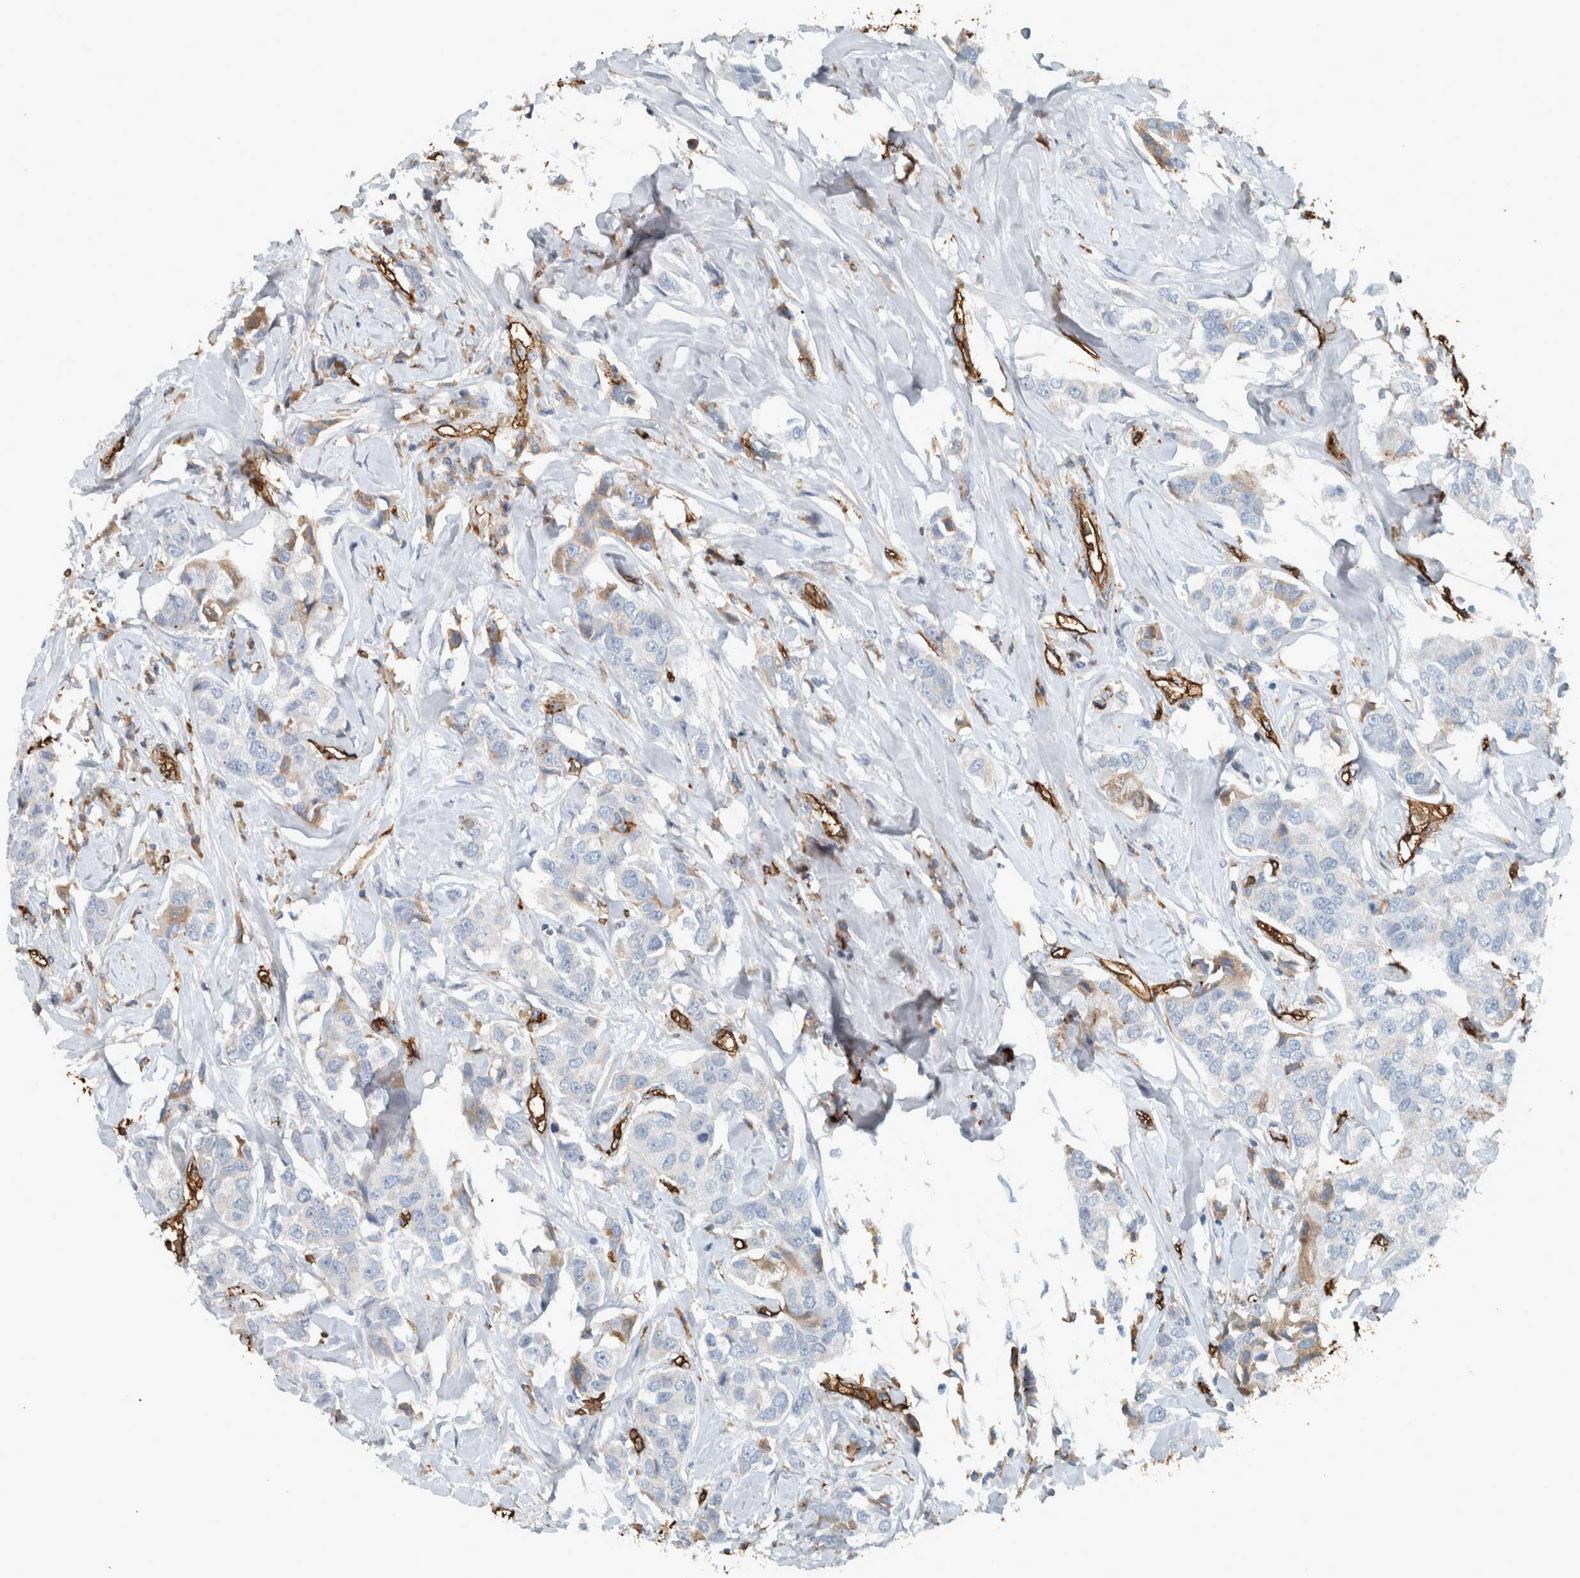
{"staining": {"intensity": "weak", "quantity": "<25%", "location": "cytoplasmic/membranous"}, "tissue": "breast cancer", "cell_type": "Tumor cells", "image_type": "cancer", "snomed": [{"axis": "morphology", "description": "Duct carcinoma"}, {"axis": "topography", "description": "Breast"}], "caption": "Immunohistochemical staining of human breast cancer (invasive ductal carcinoma) shows no significant expression in tumor cells.", "gene": "LBP", "patient": {"sex": "female", "age": 80}}